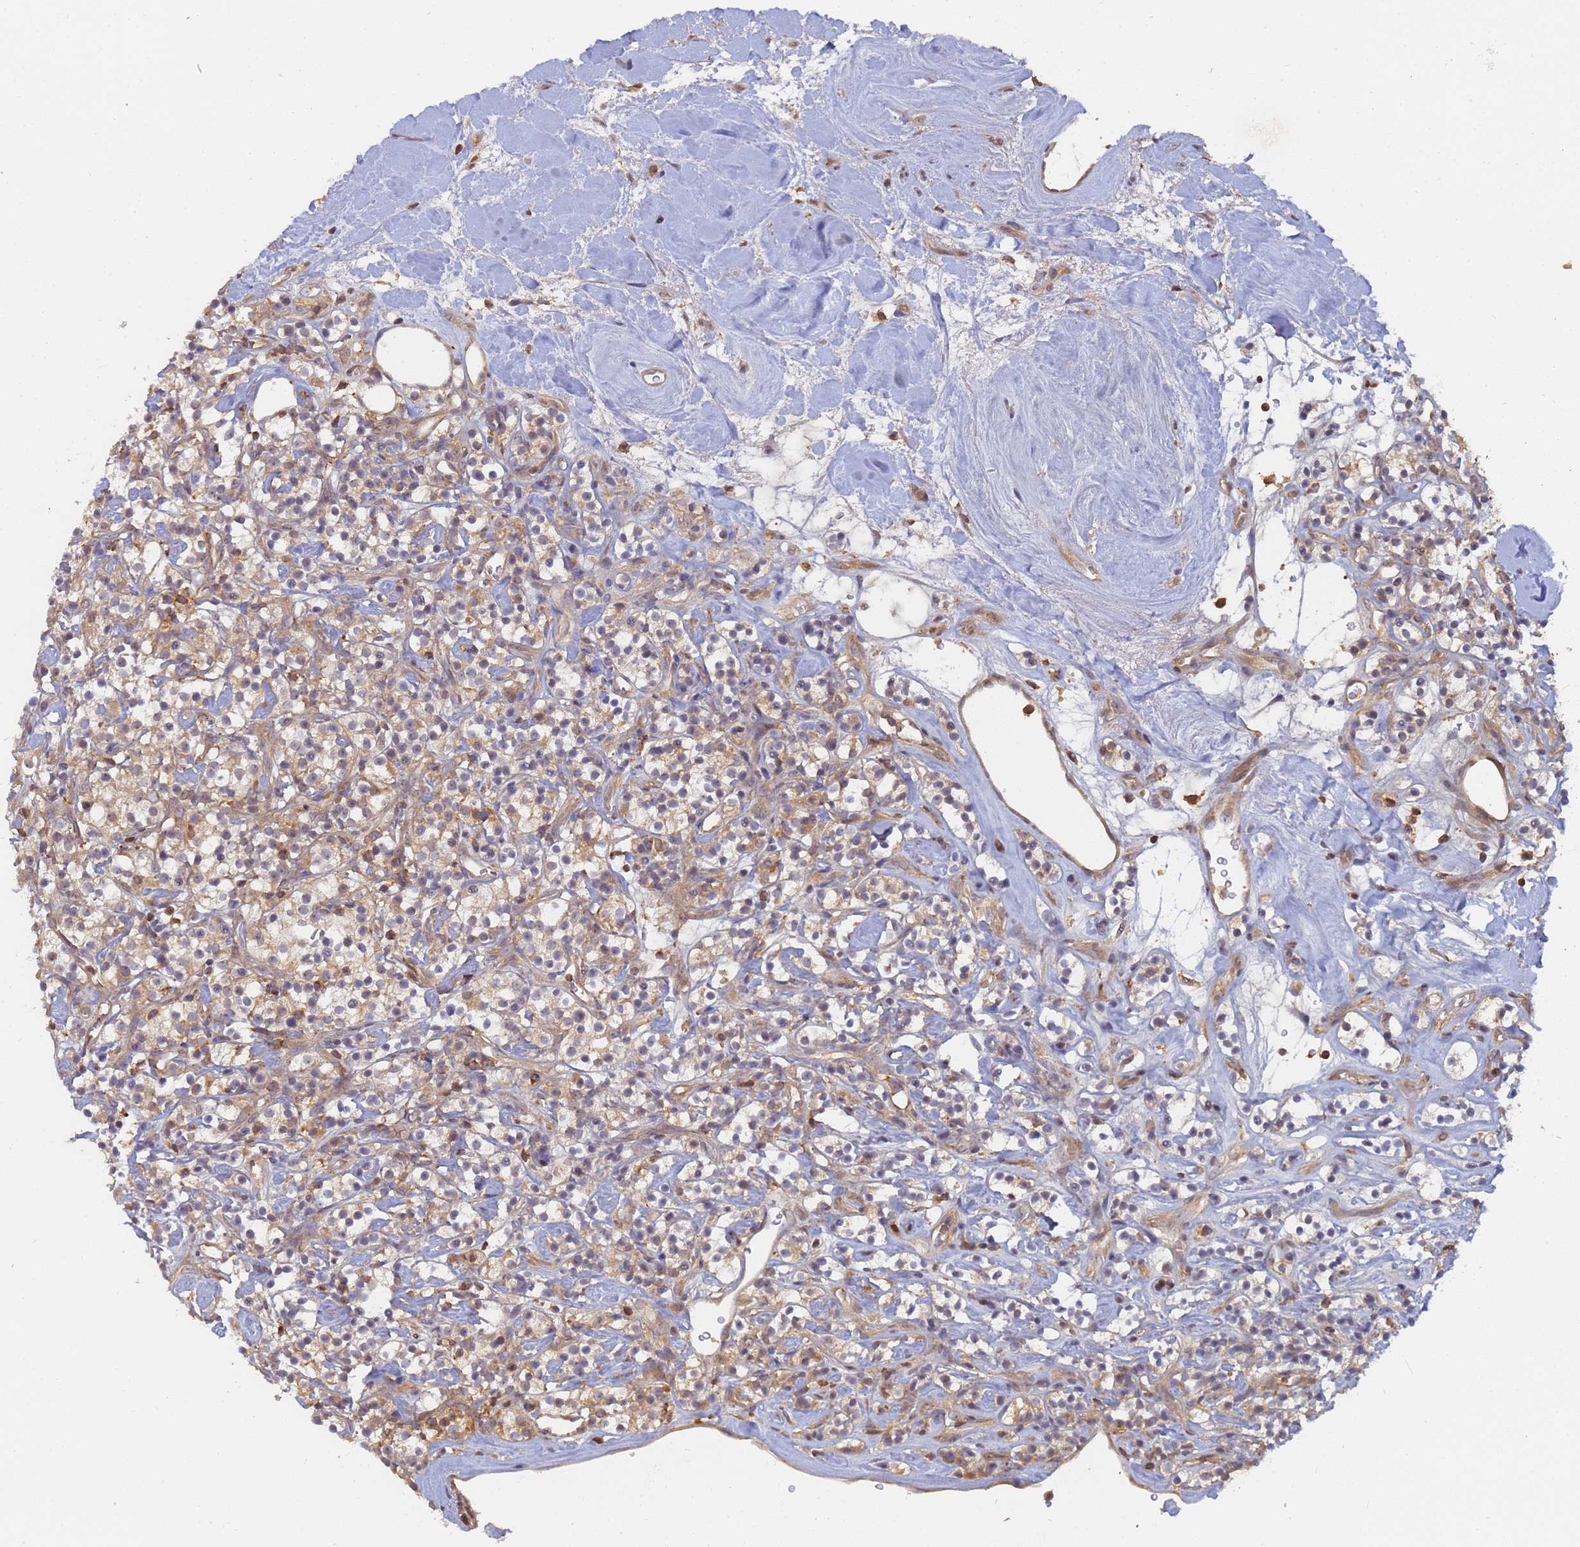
{"staining": {"intensity": "weak", "quantity": ">75%", "location": "cytoplasmic/membranous"}, "tissue": "renal cancer", "cell_type": "Tumor cells", "image_type": "cancer", "snomed": [{"axis": "morphology", "description": "Adenocarcinoma, NOS"}, {"axis": "topography", "description": "Kidney"}], "caption": "Immunohistochemistry (IHC) image of neoplastic tissue: human renal adenocarcinoma stained using immunohistochemistry exhibits low levels of weak protein expression localized specifically in the cytoplasmic/membranous of tumor cells, appearing as a cytoplasmic/membranous brown color.", "gene": "SHARPIN", "patient": {"sex": "male", "age": 77}}